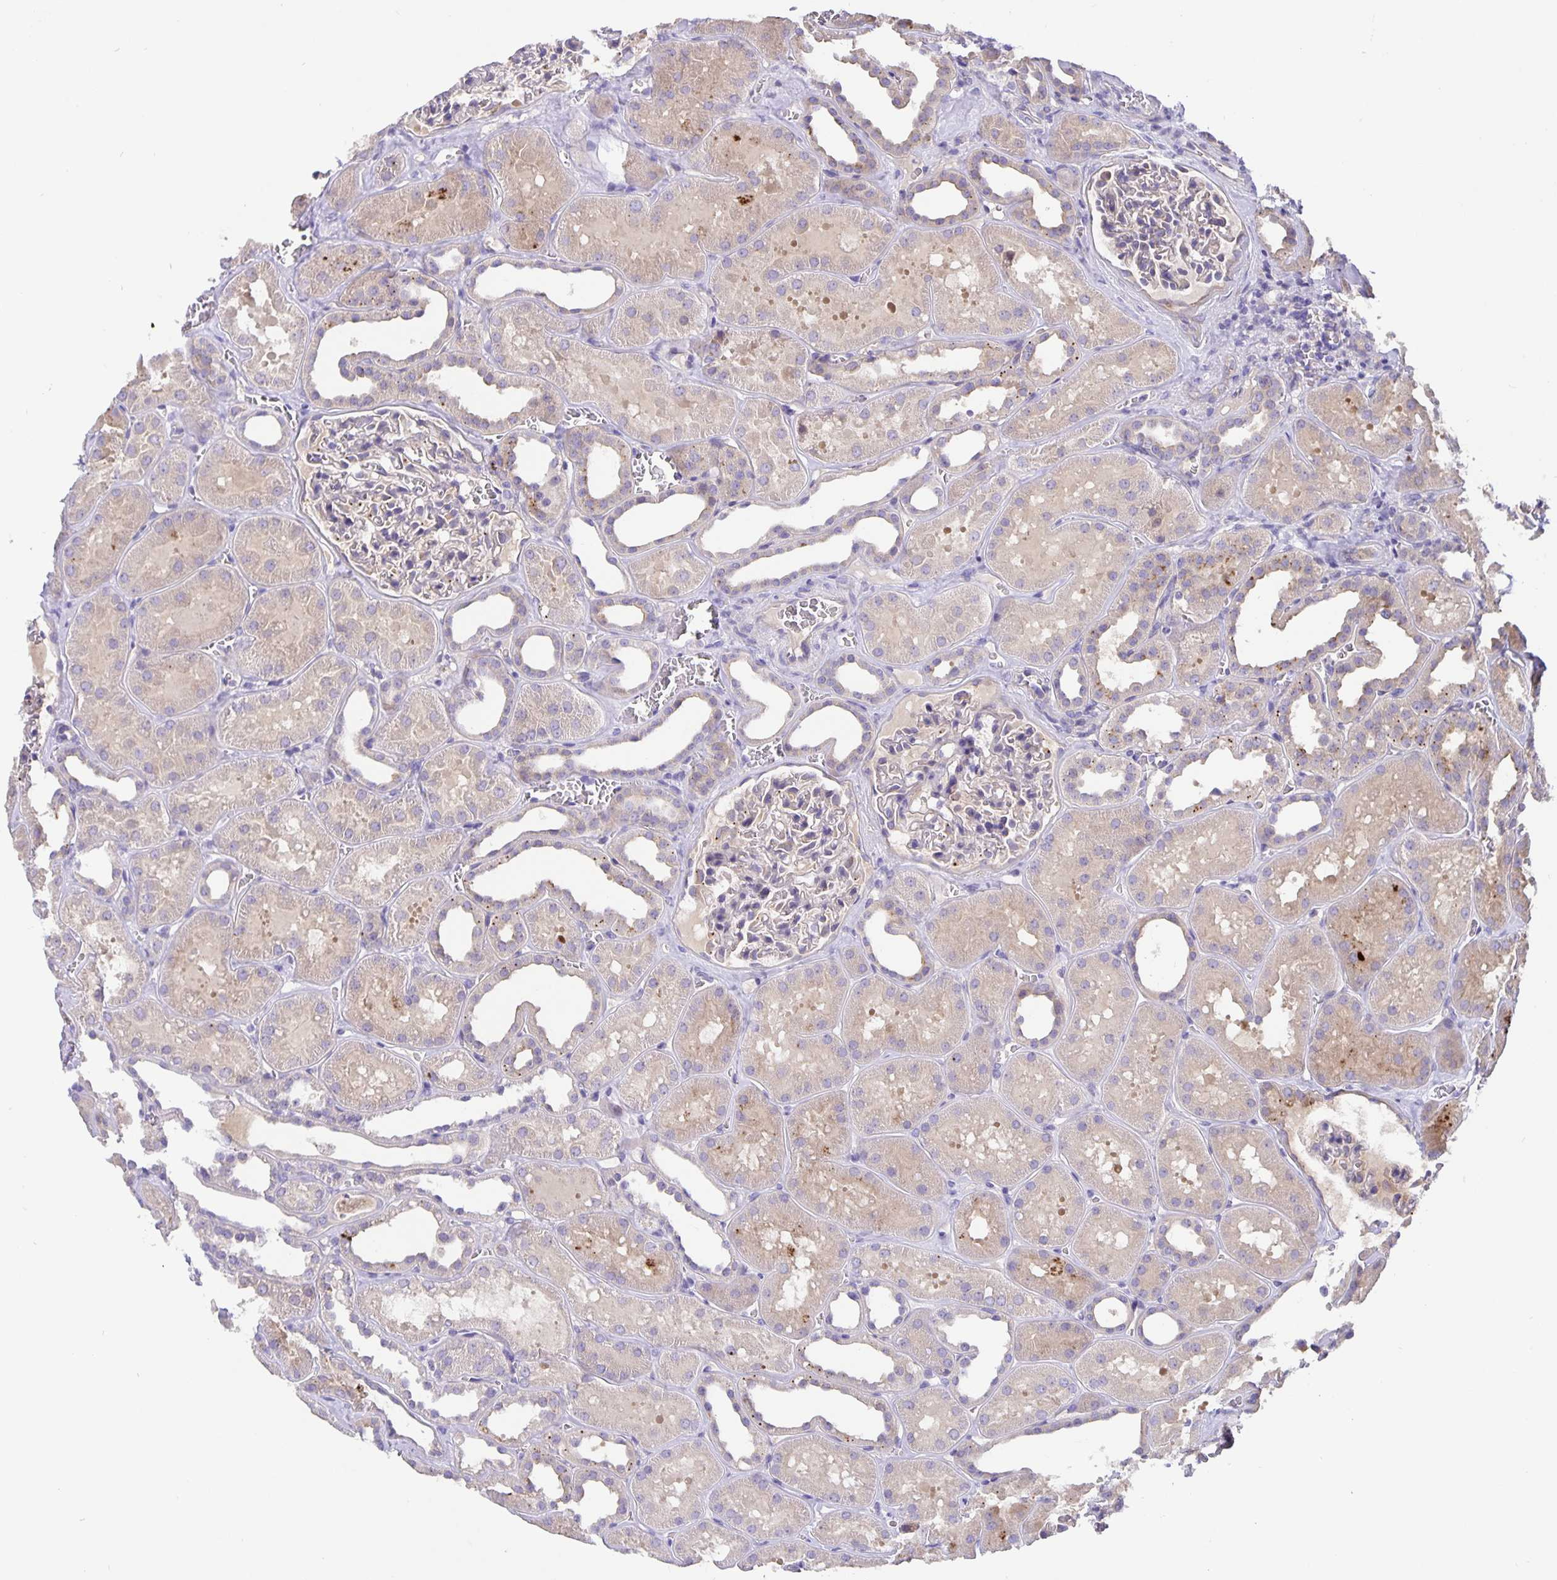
{"staining": {"intensity": "negative", "quantity": "none", "location": "none"}, "tissue": "kidney", "cell_type": "Cells in glomeruli", "image_type": "normal", "snomed": [{"axis": "morphology", "description": "Normal tissue, NOS"}, {"axis": "topography", "description": "Kidney"}], "caption": "Kidney was stained to show a protein in brown. There is no significant expression in cells in glomeruli. (Stains: DAB immunohistochemistry with hematoxylin counter stain, Microscopy: brightfield microscopy at high magnification).", "gene": "EML6", "patient": {"sex": "female", "age": 41}}